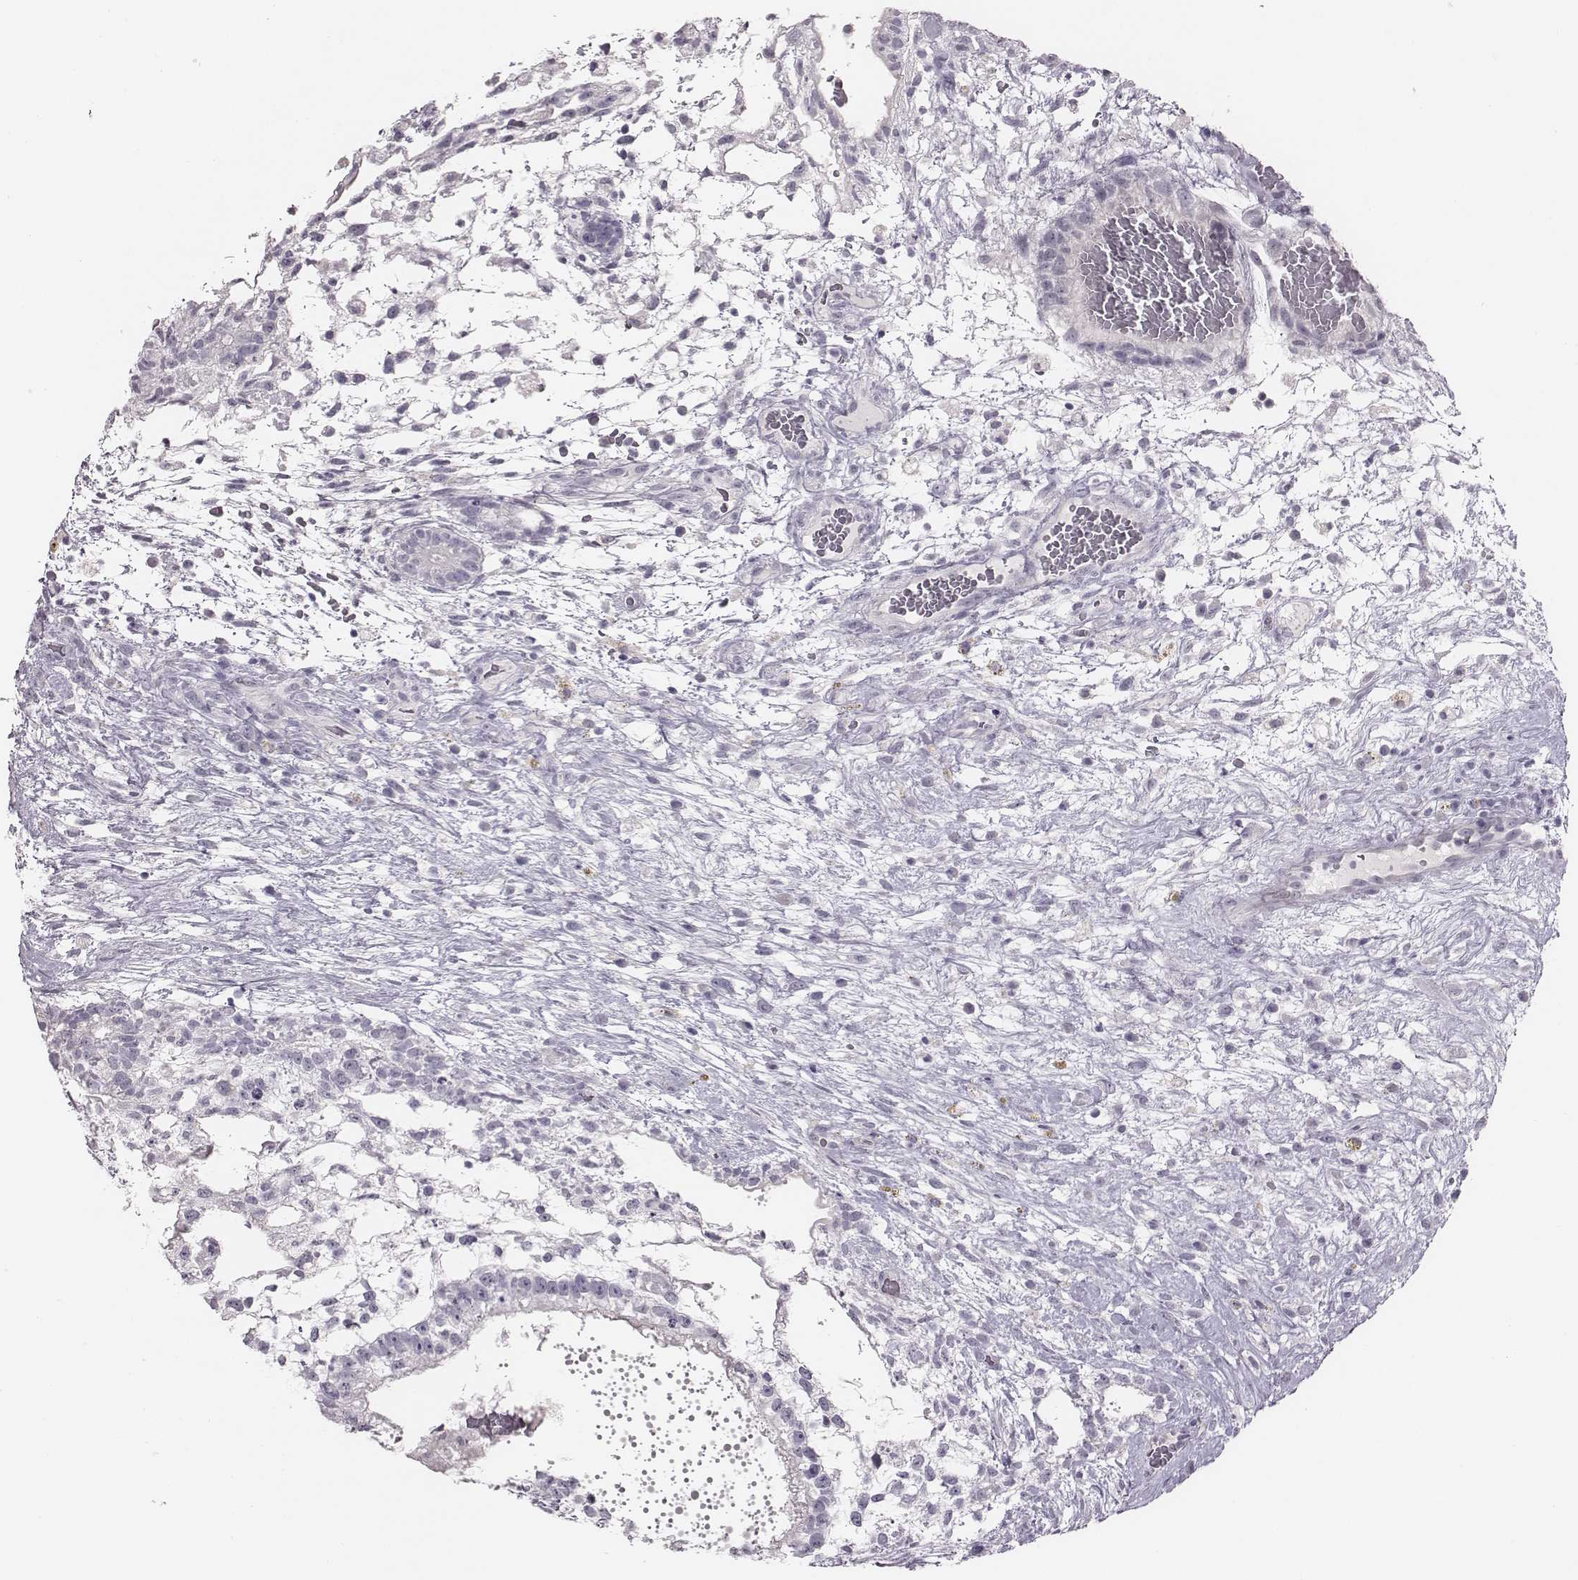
{"staining": {"intensity": "negative", "quantity": "none", "location": "none"}, "tissue": "testis cancer", "cell_type": "Tumor cells", "image_type": "cancer", "snomed": [{"axis": "morphology", "description": "Normal tissue, NOS"}, {"axis": "morphology", "description": "Carcinoma, Embryonal, NOS"}, {"axis": "topography", "description": "Testis"}], "caption": "Testis cancer stained for a protein using immunohistochemistry demonstrates no expression tumor cells.", "gene": "CACNG4", "patient": {"sex": "male", "age": 32}}